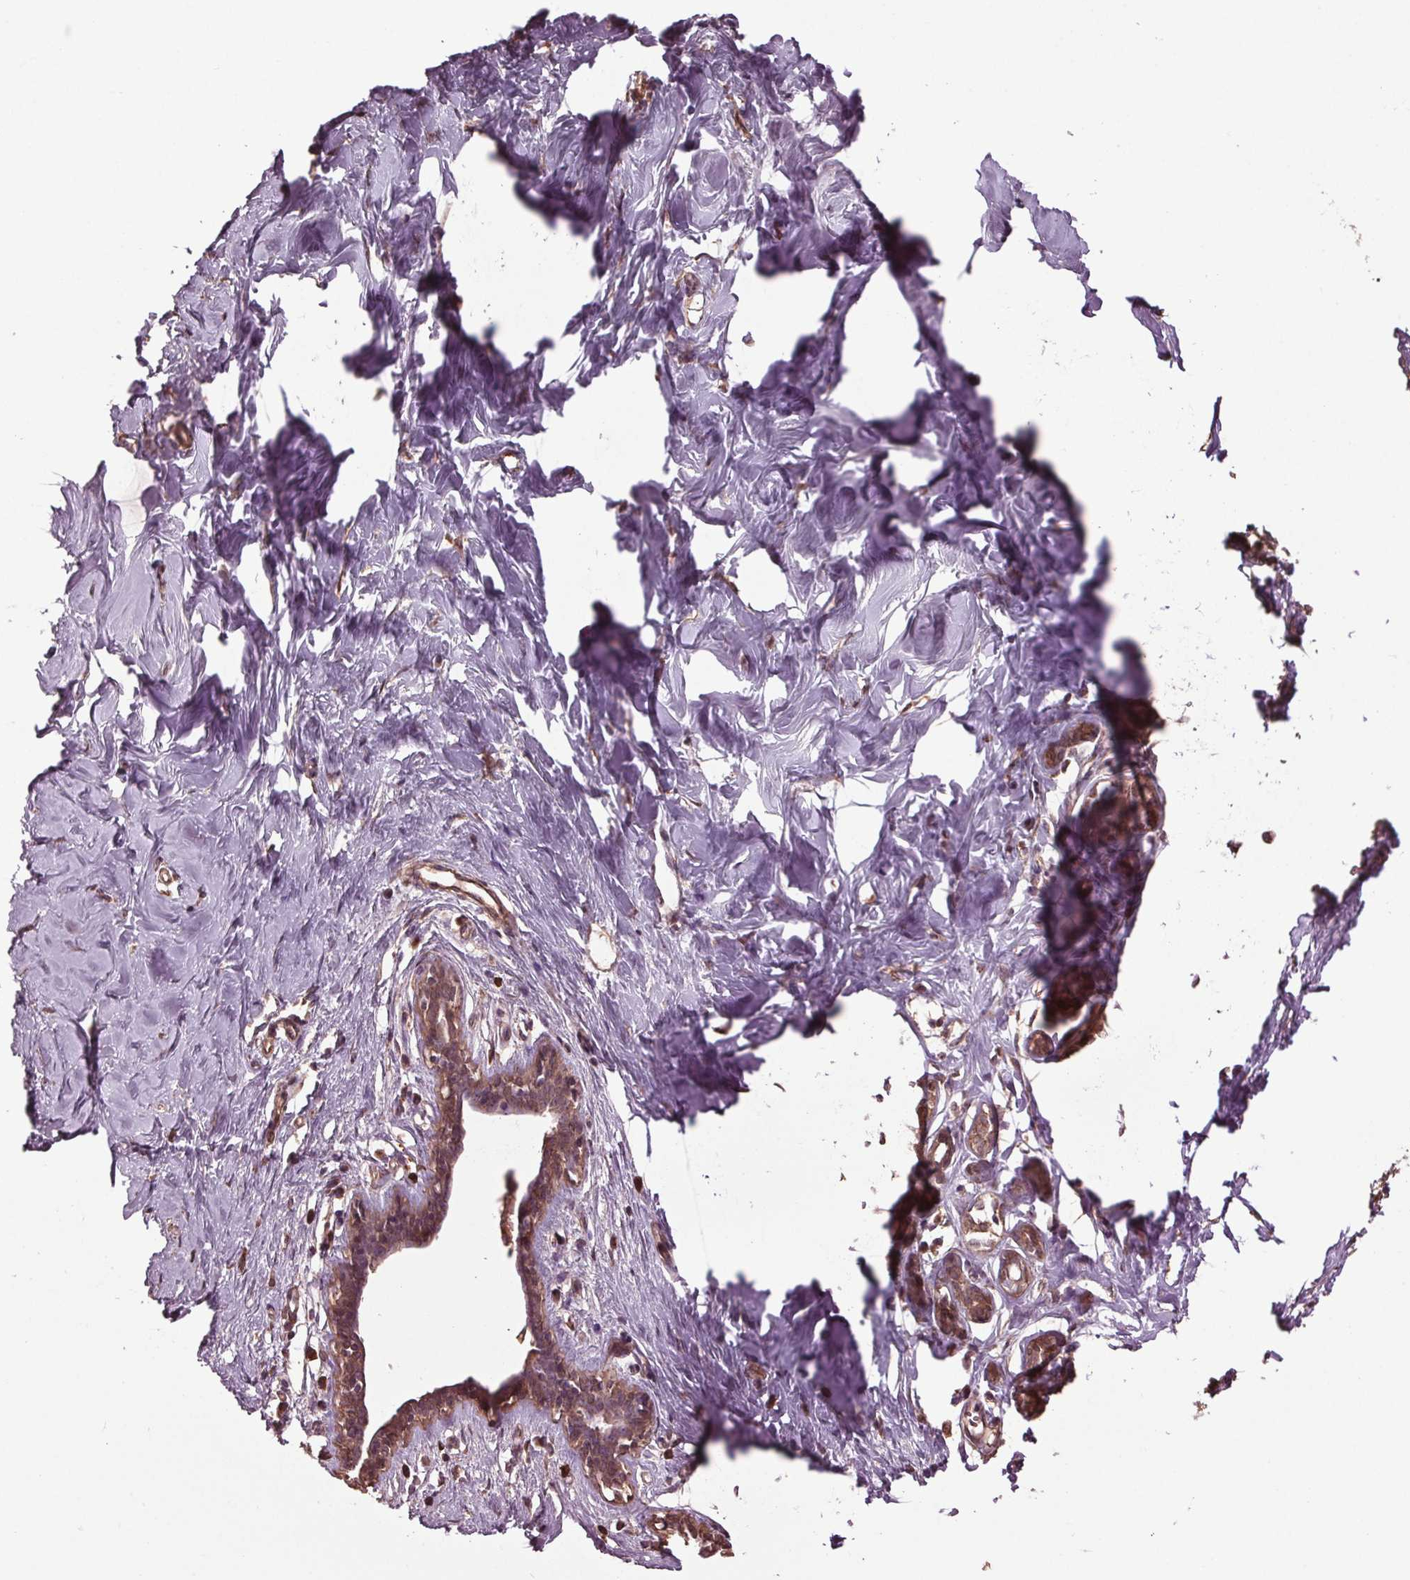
{"staining": {"intensity": "moderate", "quantity": ">75%", "location": "cytoplasmic/membranous"}, "tissue": "breast", "cell_type": "Adipocytes", "image_type": "normal", "snomed": [{"axis": "morphology", "description": "Normal tissue, NOS"}, {"axis": "topography", "description": "Breast"}], "caption": "Normal breast shows moderate cytoplasmic/membranous positivity in about >75% of adipocytes Immunohistochemistry stains the protein in brown and the nuclei are stained blue..", "gene": "RNPEP", "patient": {"sex": "female", "age": 27}}